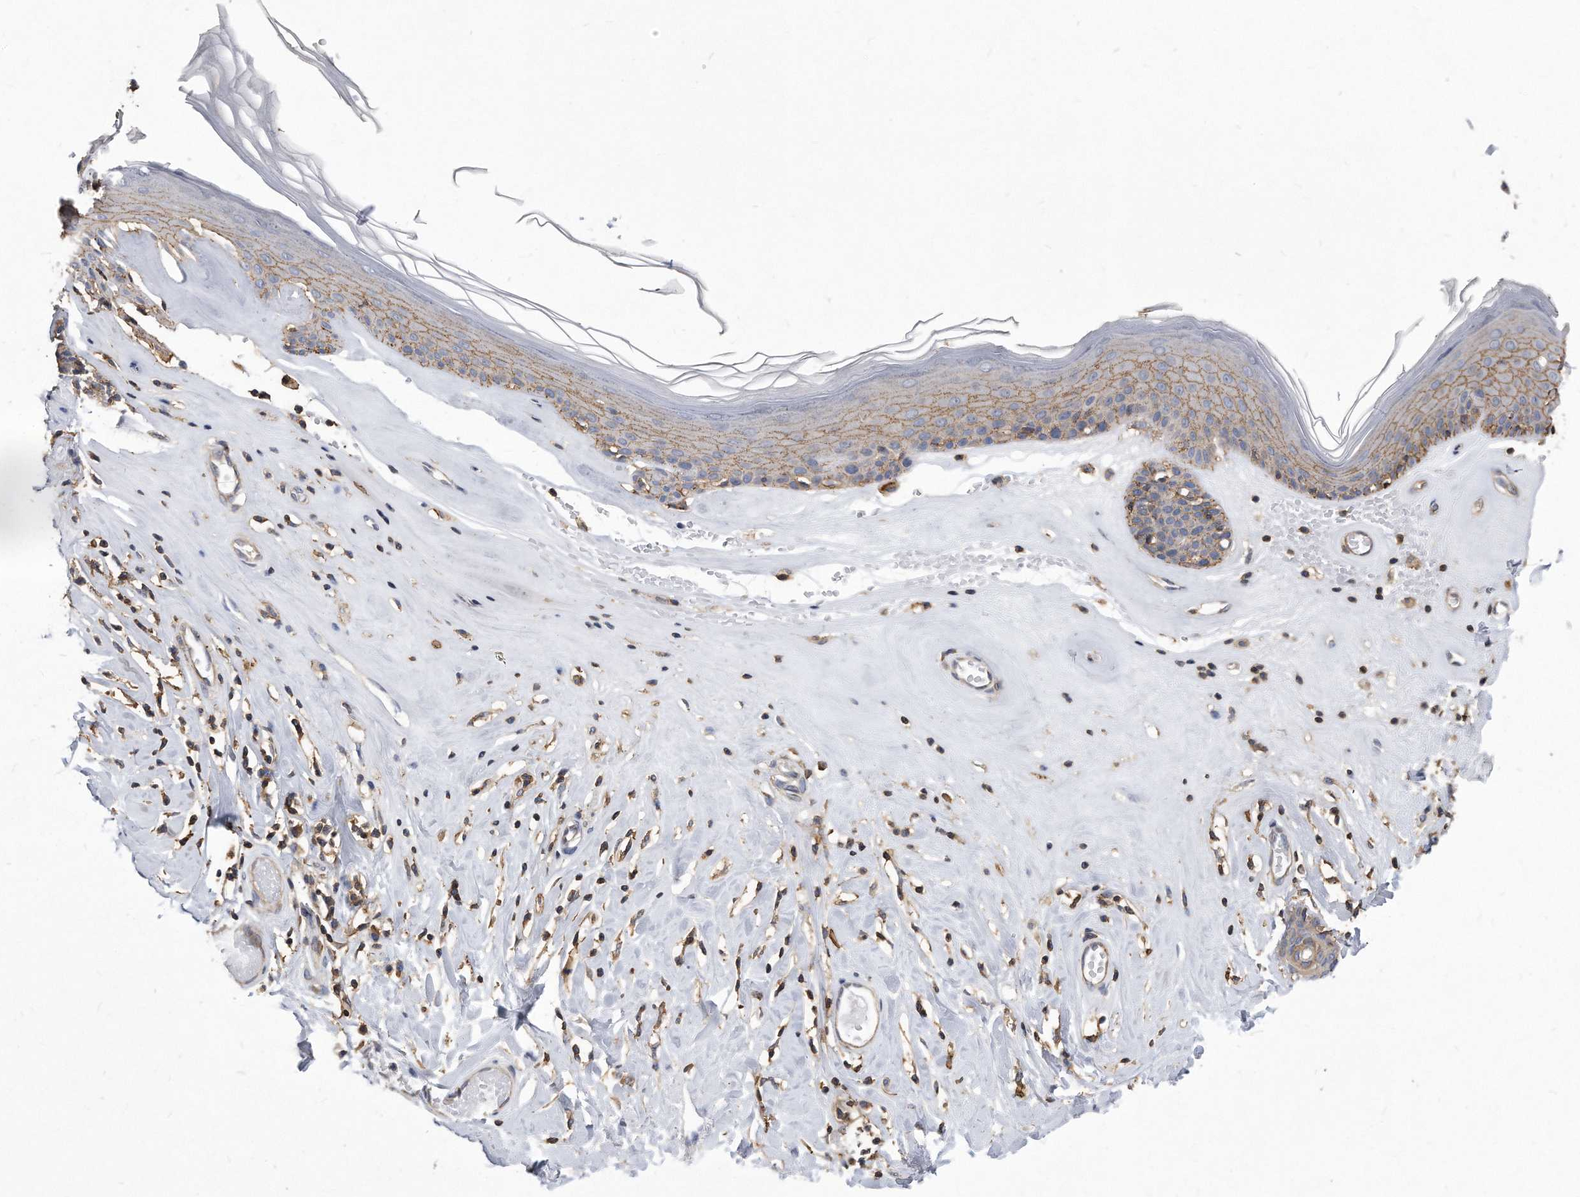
{"staining": {"intensity": "moderate", "quantity": ">75%", "location": "cytoplasmic/membranous"}, "tissue": "skin", "cell_type": "Epidermal cells", "image_type": "normal", "snomed": [{"axis": "morphology", "description": "Normal tissue, NOS"}, {"axis": "morphology", "description": "Inflammation, NOS"}, {"axis": "topography", "description": "Vulva"}], "caption": "This micrograph exhibits unremarkable skin stained with IHC to label a protein in brown. The cytoplasmic/membranous of epidermal cells show moderate positivity for the protein. Nuclei are counter-stained blue.", "gene": "ATG5", "patient": {"sex": "female", "age": 84}}